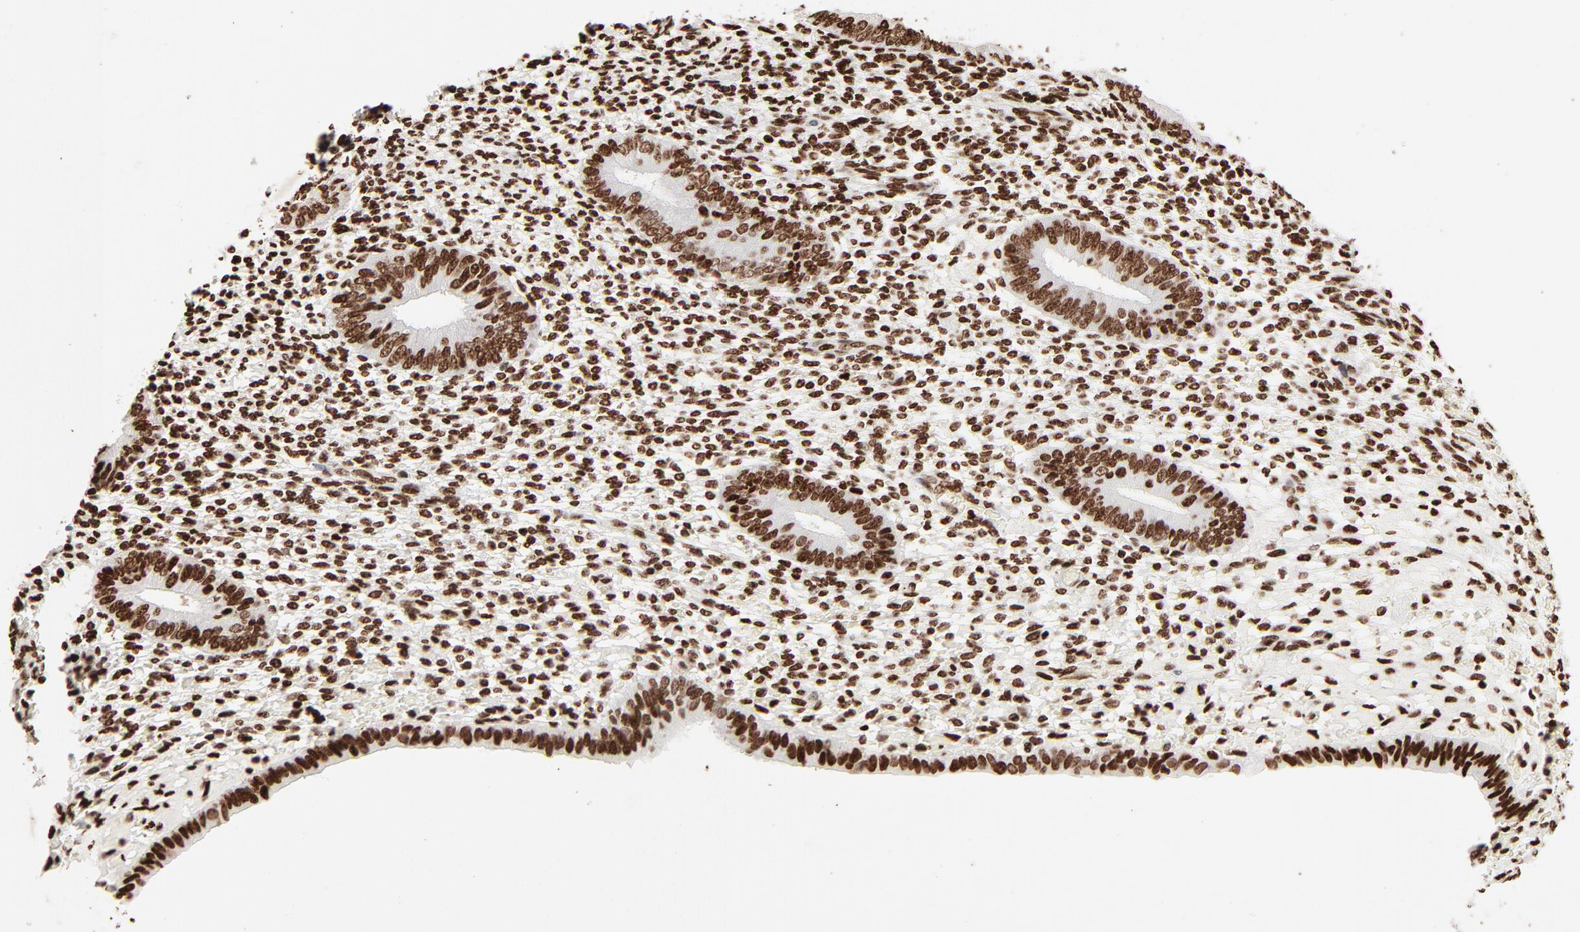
{"staining": {"intensity": "strong", "quantity": ">75%", "location": "nuclear"}, "tissue": "endometrium", "cell_type": "Cells in endometrial stroma", "image_type": "normal", "snomed": [{"axis": "morphology", "description": "Normal tissue, NOS"}, {"axis": "topography", "description": "Endometrium"}], "caption": "Protein staining exhibits strong nuclear expression in approximately >75% of cells in endometrial stroma in normal endometrium.", "gene": "HMGB1", "patient": {"sex": "female", "age": 42}}